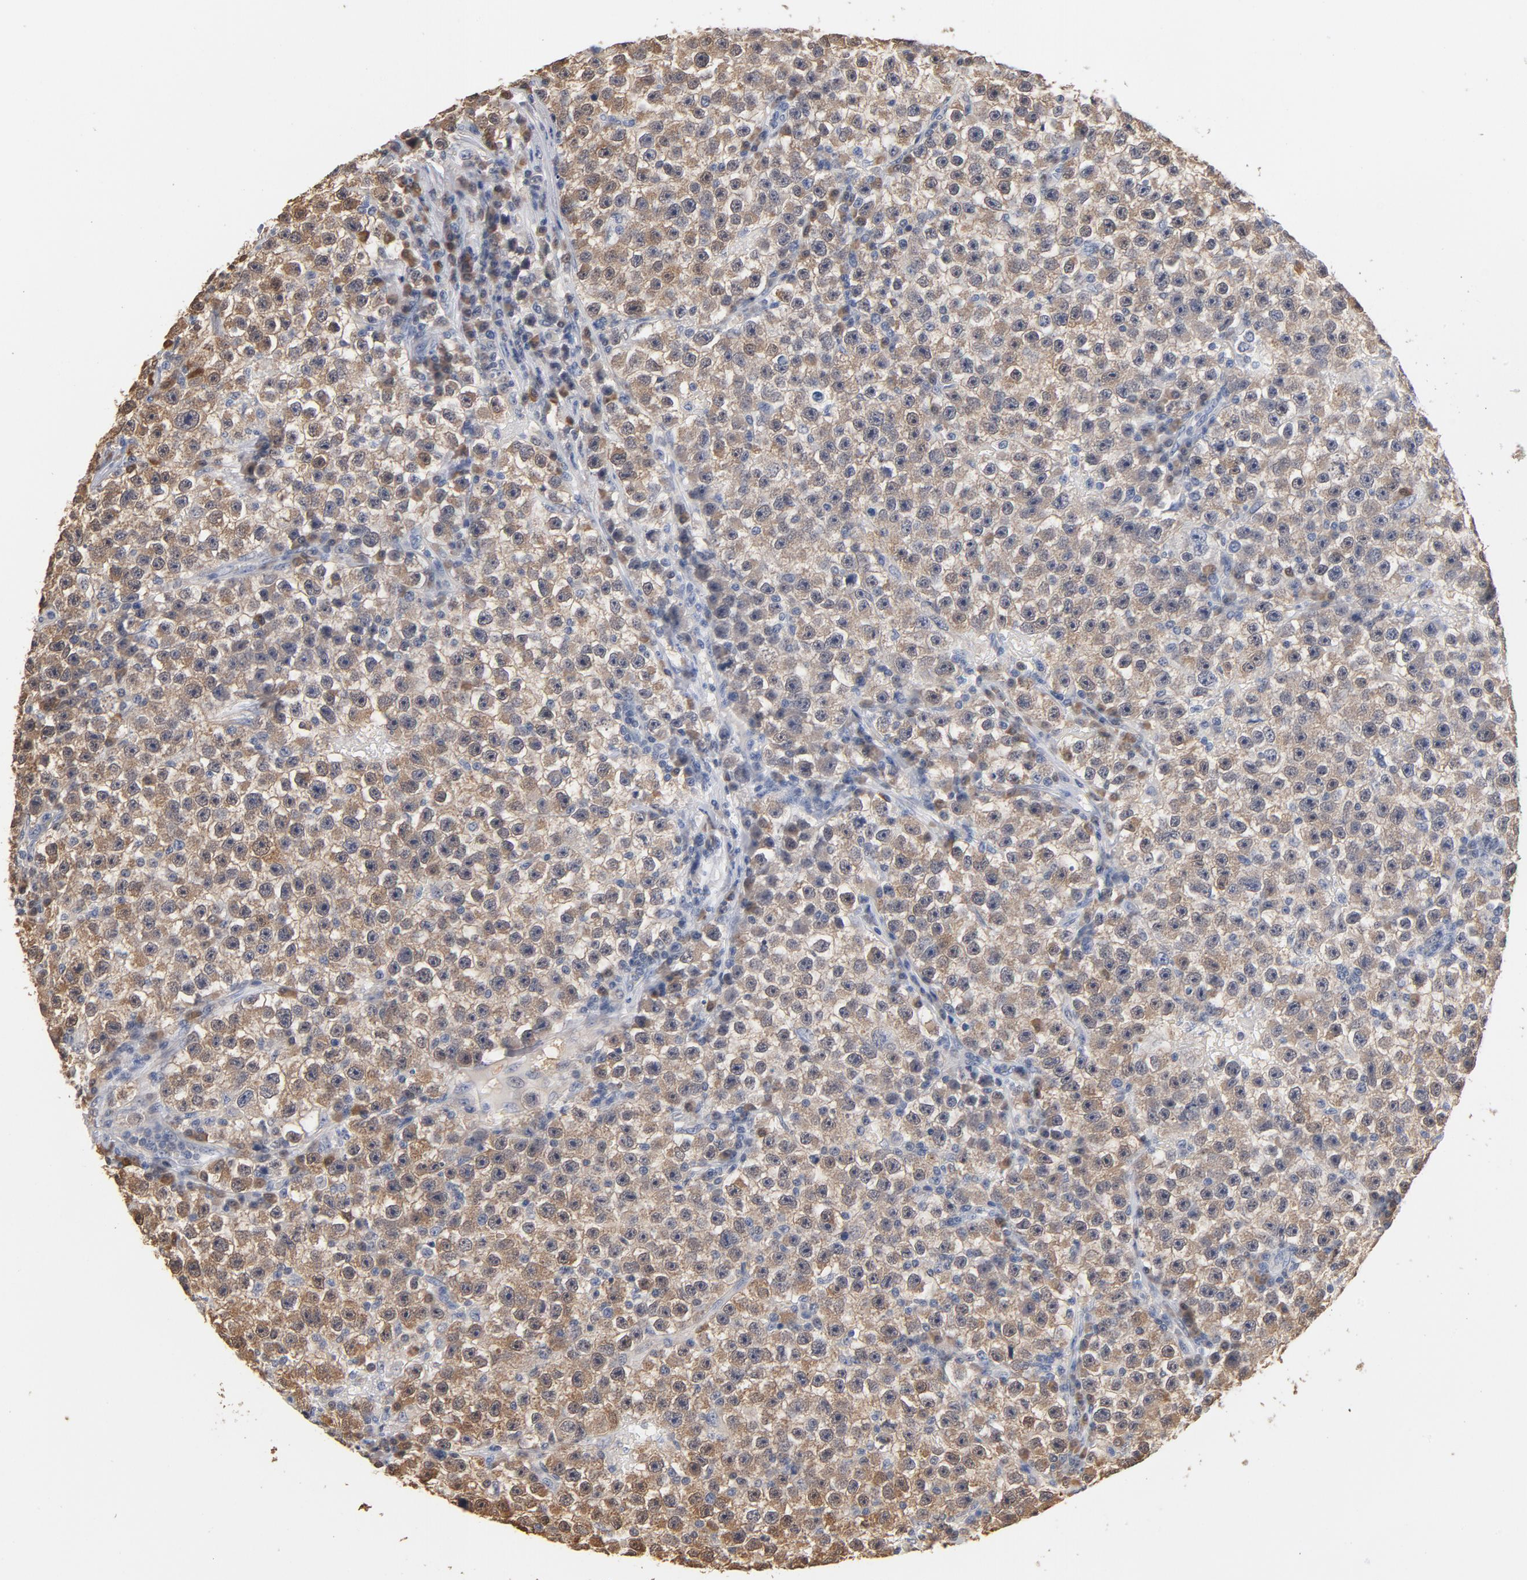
{"staining": {"intensity": "weak", "quantity": ">75%", "location": "cytoplasmic/membranous"}, "tissue": "testis cancer", "cell_type": "Tumor cells", "image_type": "cancer", "snomed": [{"axis": "morphology", "description": "Seminoma, NOS"}, {"axis": "topography", "description": "Testis"}], "caption": "This image reveals IHC staining of human seminoma (testis), with low weak cytoplasmic/membranous staining in approximately >75% of tumor cells.", "gene": "MIF", "patient": {"sex": "male", "age": 22}}